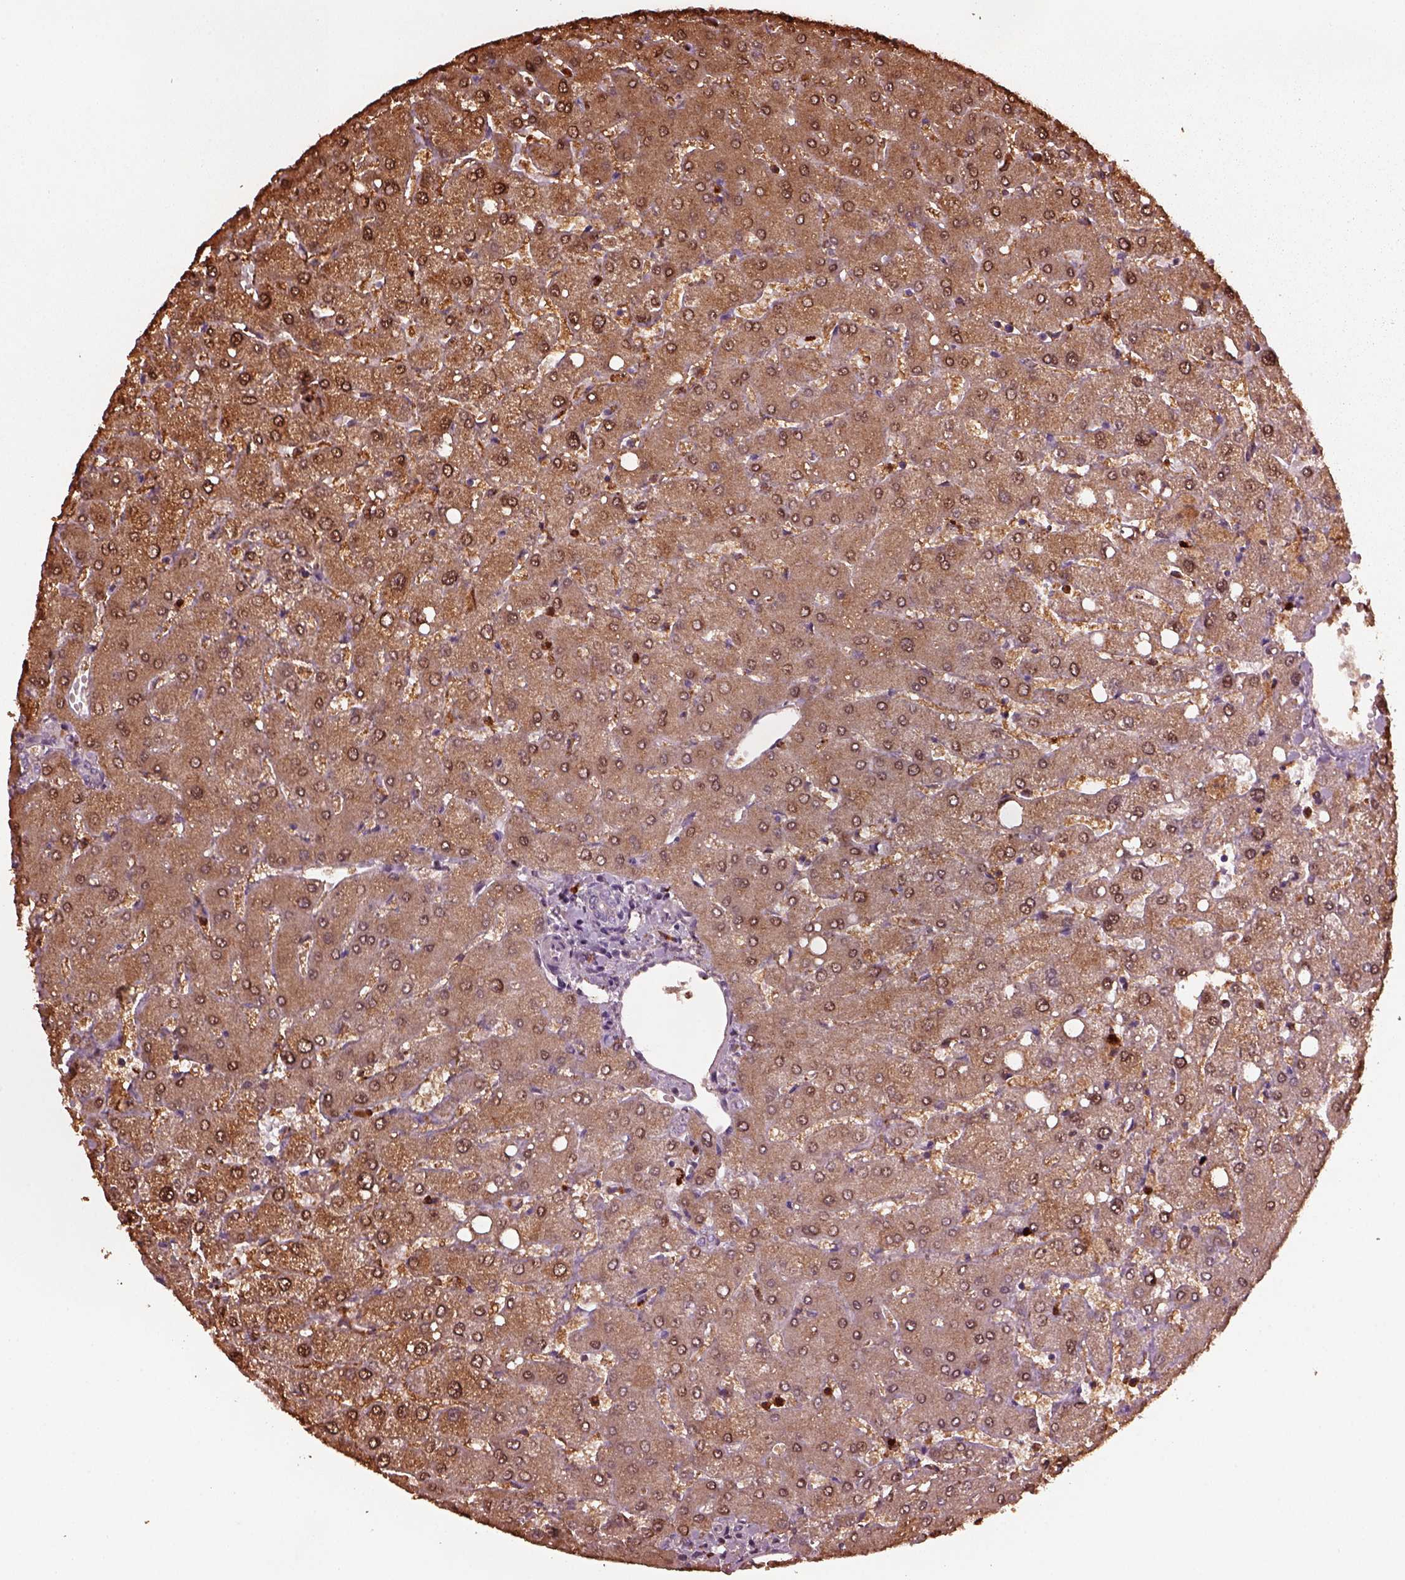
{"staining": {"intensity": "negative", "quantity": "none", "location": "none"}, "tissue": "liver", "cell_type": "Cholangiocytes", "image_type": "normal", "snomed": [{"axis": "morphology", "description": "Normal tissue, NOS"}, {"axis": "topography", "description": "Liver"}], "caption": "Cholangiocytes are negative for protein expression in unremarkable human liver. (Immunohistochemistry, brightfield microscopy, high magnification).", "gene": "RUFY3", "patient": {"sex": "female", "age": 54}}